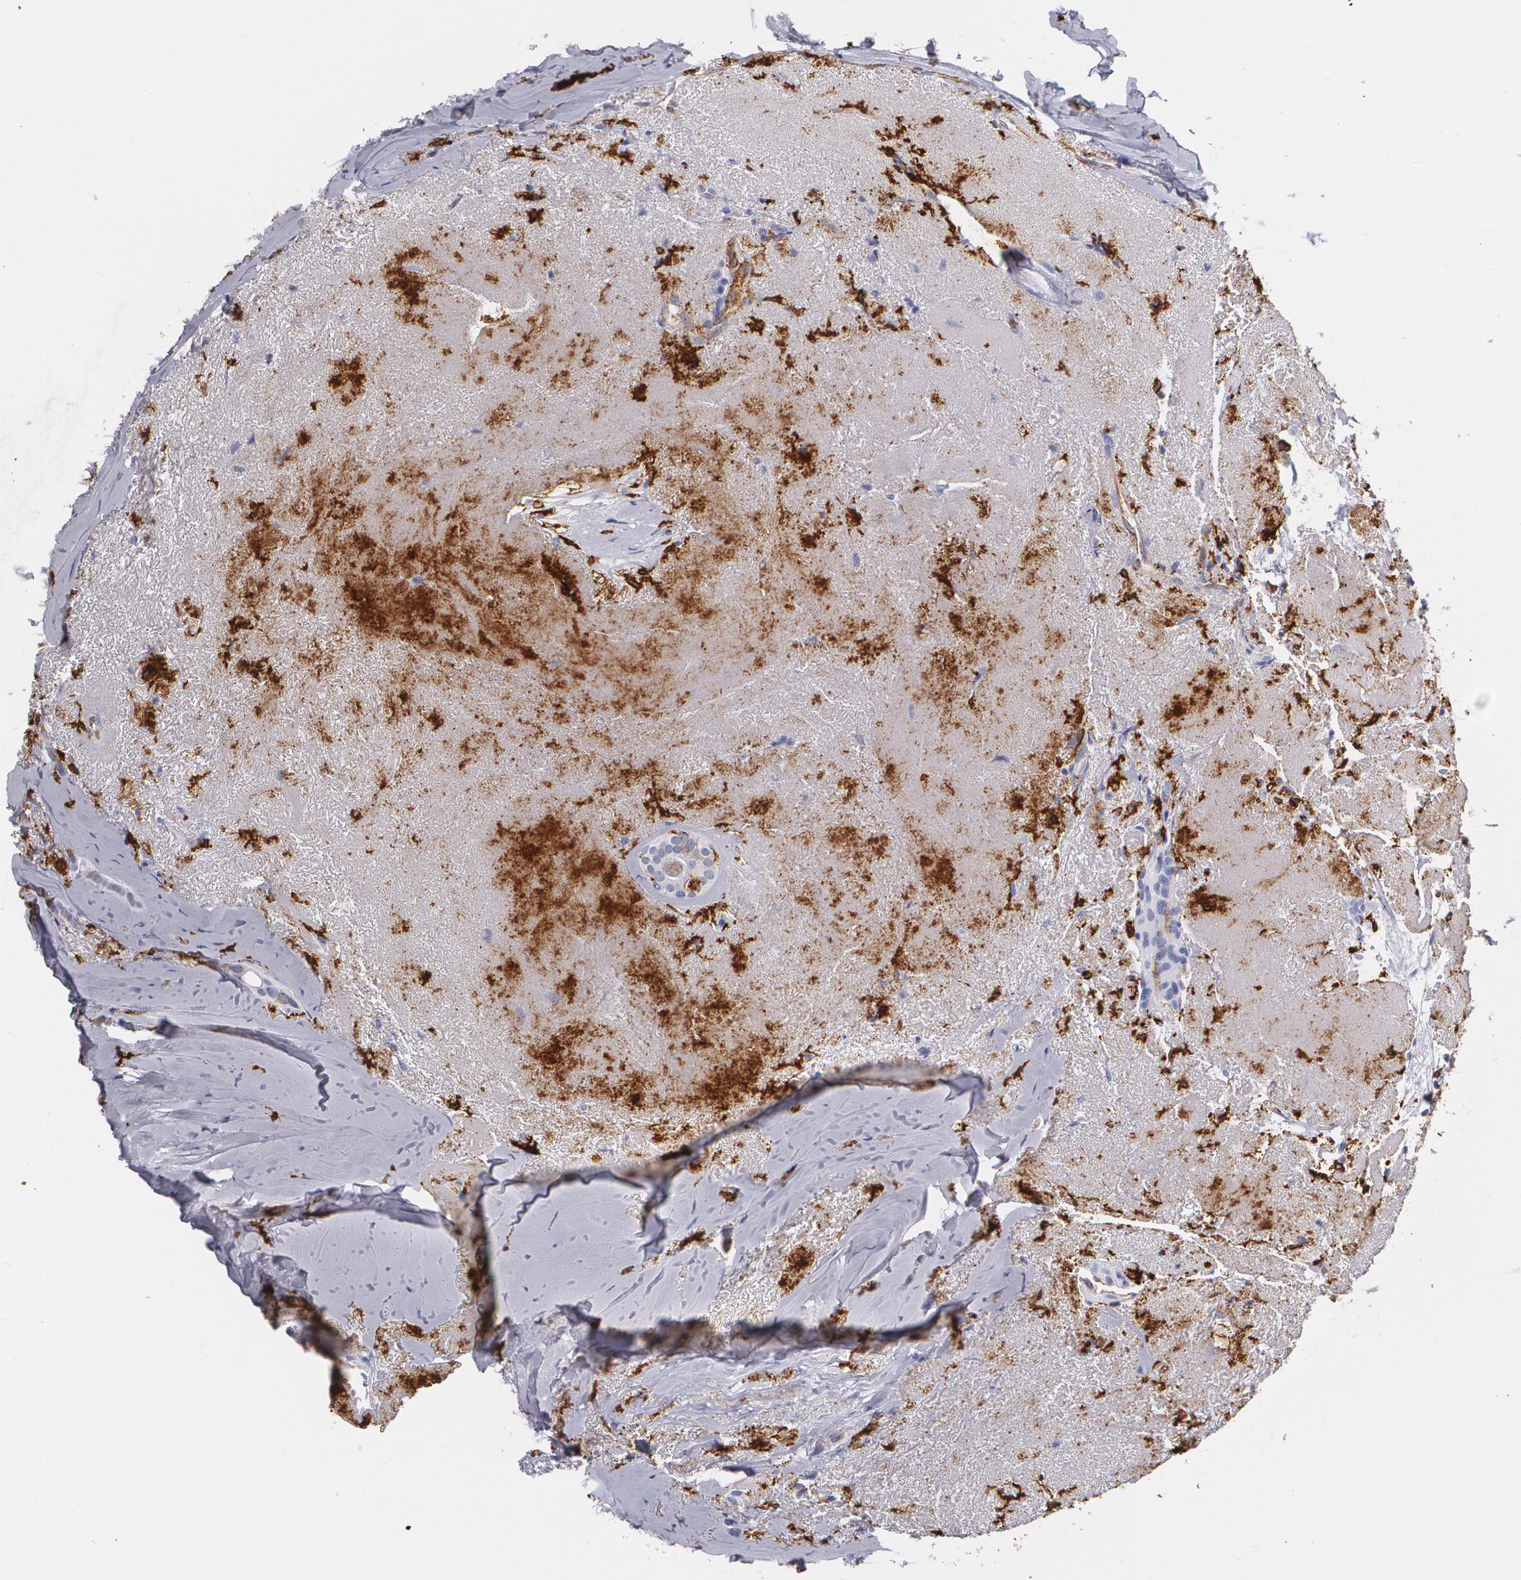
{"staining": {"intensity": "weak", "quantity": "25%-75%", "location": "cytoplasmic/membranous"}, "tissue": "breast cancer", "cell_type": "Tumor cells", "image_type": "cancer", "snomed": [{"axis": "morphology", "description": "Duct carcinoma"}, {"axis": "topography", "description": "Breast"}], "caption": "An immunohistochemistry (IHC) histopathology image of tumor tissue is shown. Protein staining in brown highlights weak cytoplasmic/membranous positivity in breast cancer within tumor cells.", "gene": "HLA-DRA", "patient": {"sex": "female", "age": 54}}